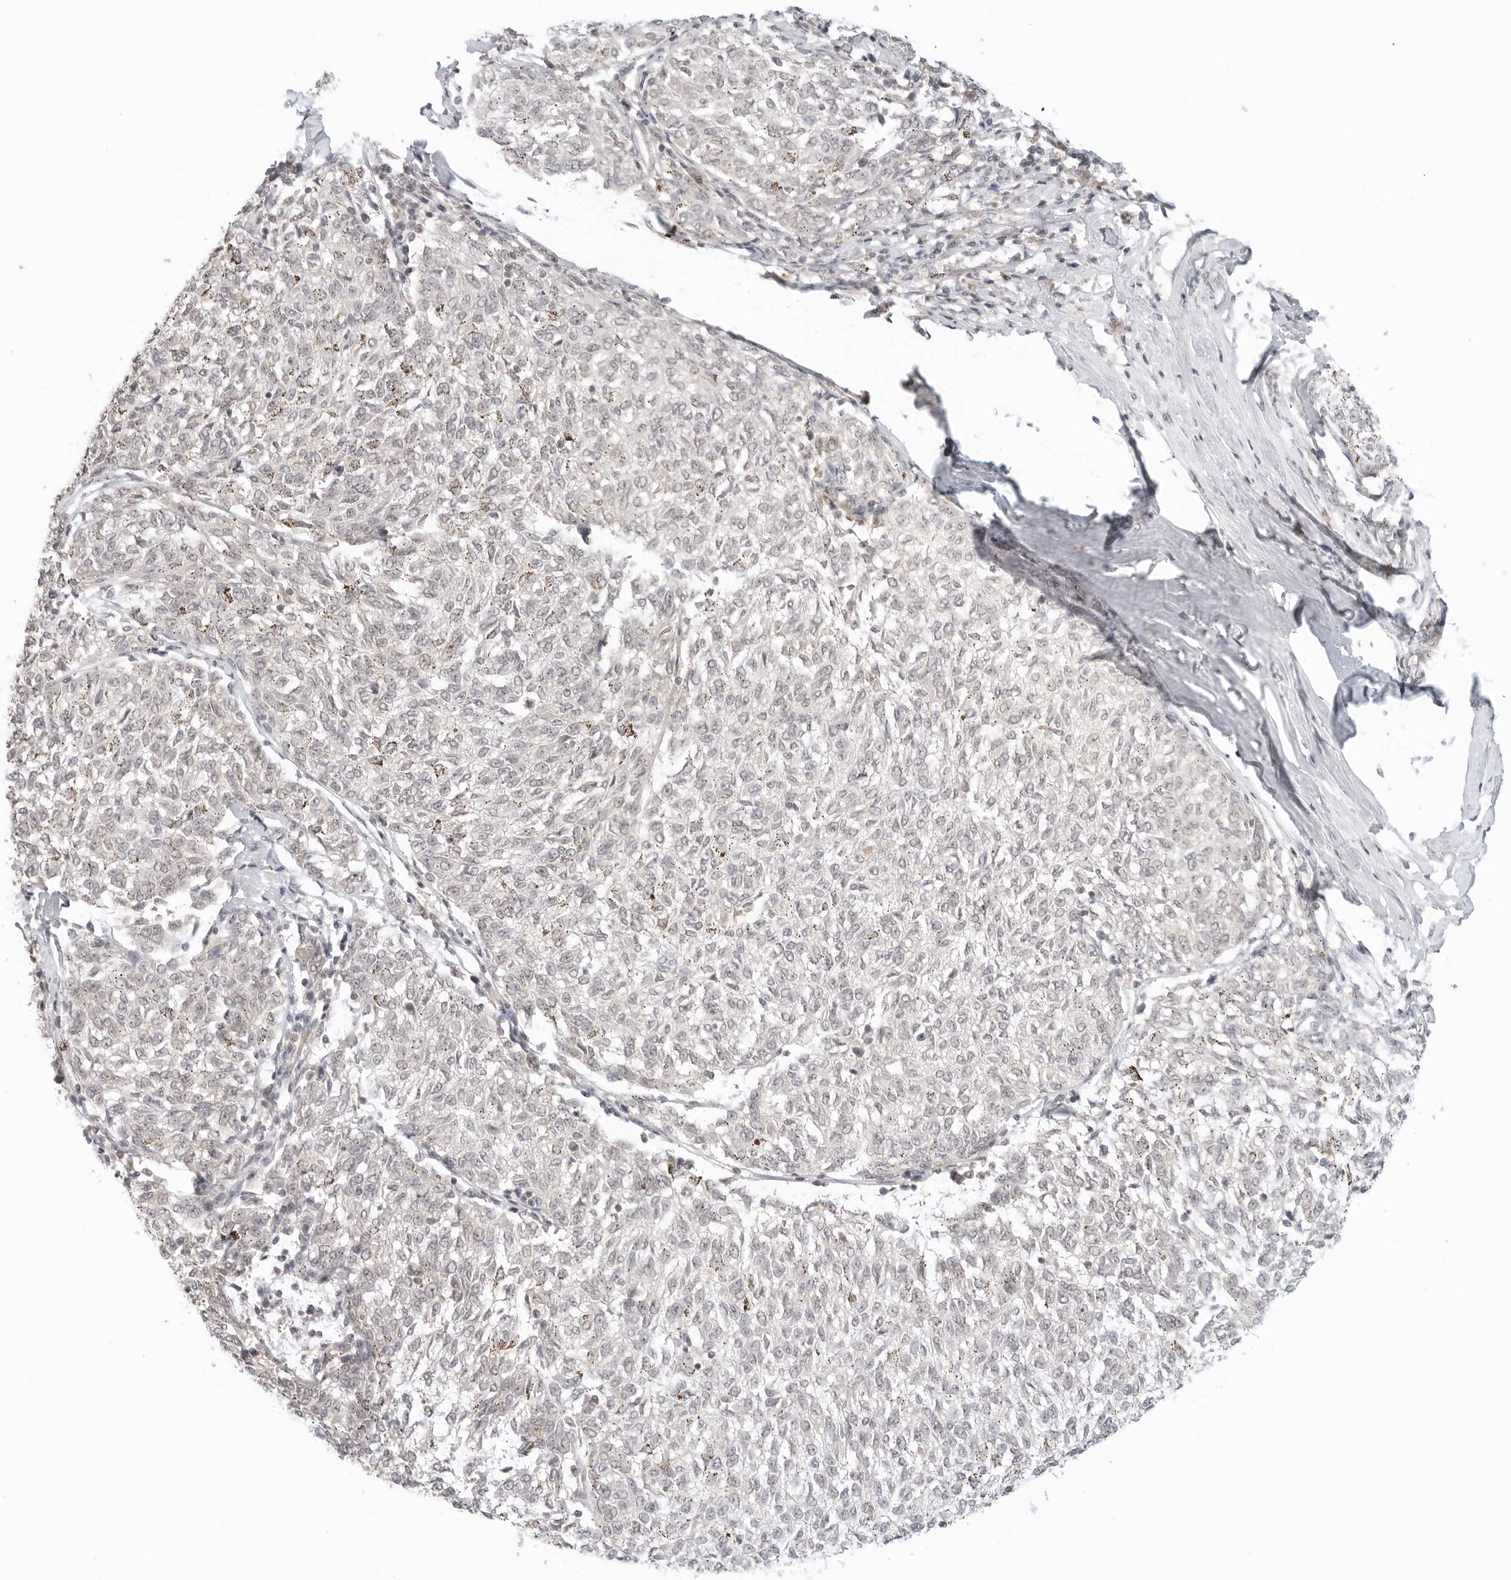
{"staining": {"intensity": "negative", "quantity": "none", "location": "none"}, "tissue": "melanoma", "cell_type": "Tumor cells", "image_type": "cancer", "snomed": [{"axis": "morphology", "description": "Malignant melanoma, NOS"}, {"axis": "topography", "description": "Skin"}], "caption": "Immunohistochemistry histopathology image of neoplastic tissue: malignant melanoma stained with DAB (3,3'-diaminobenzidine) displays no significant protein positivity in tumor cells.", "gene": "METAP1", "patient": {"sex": "female", "age": 72}}